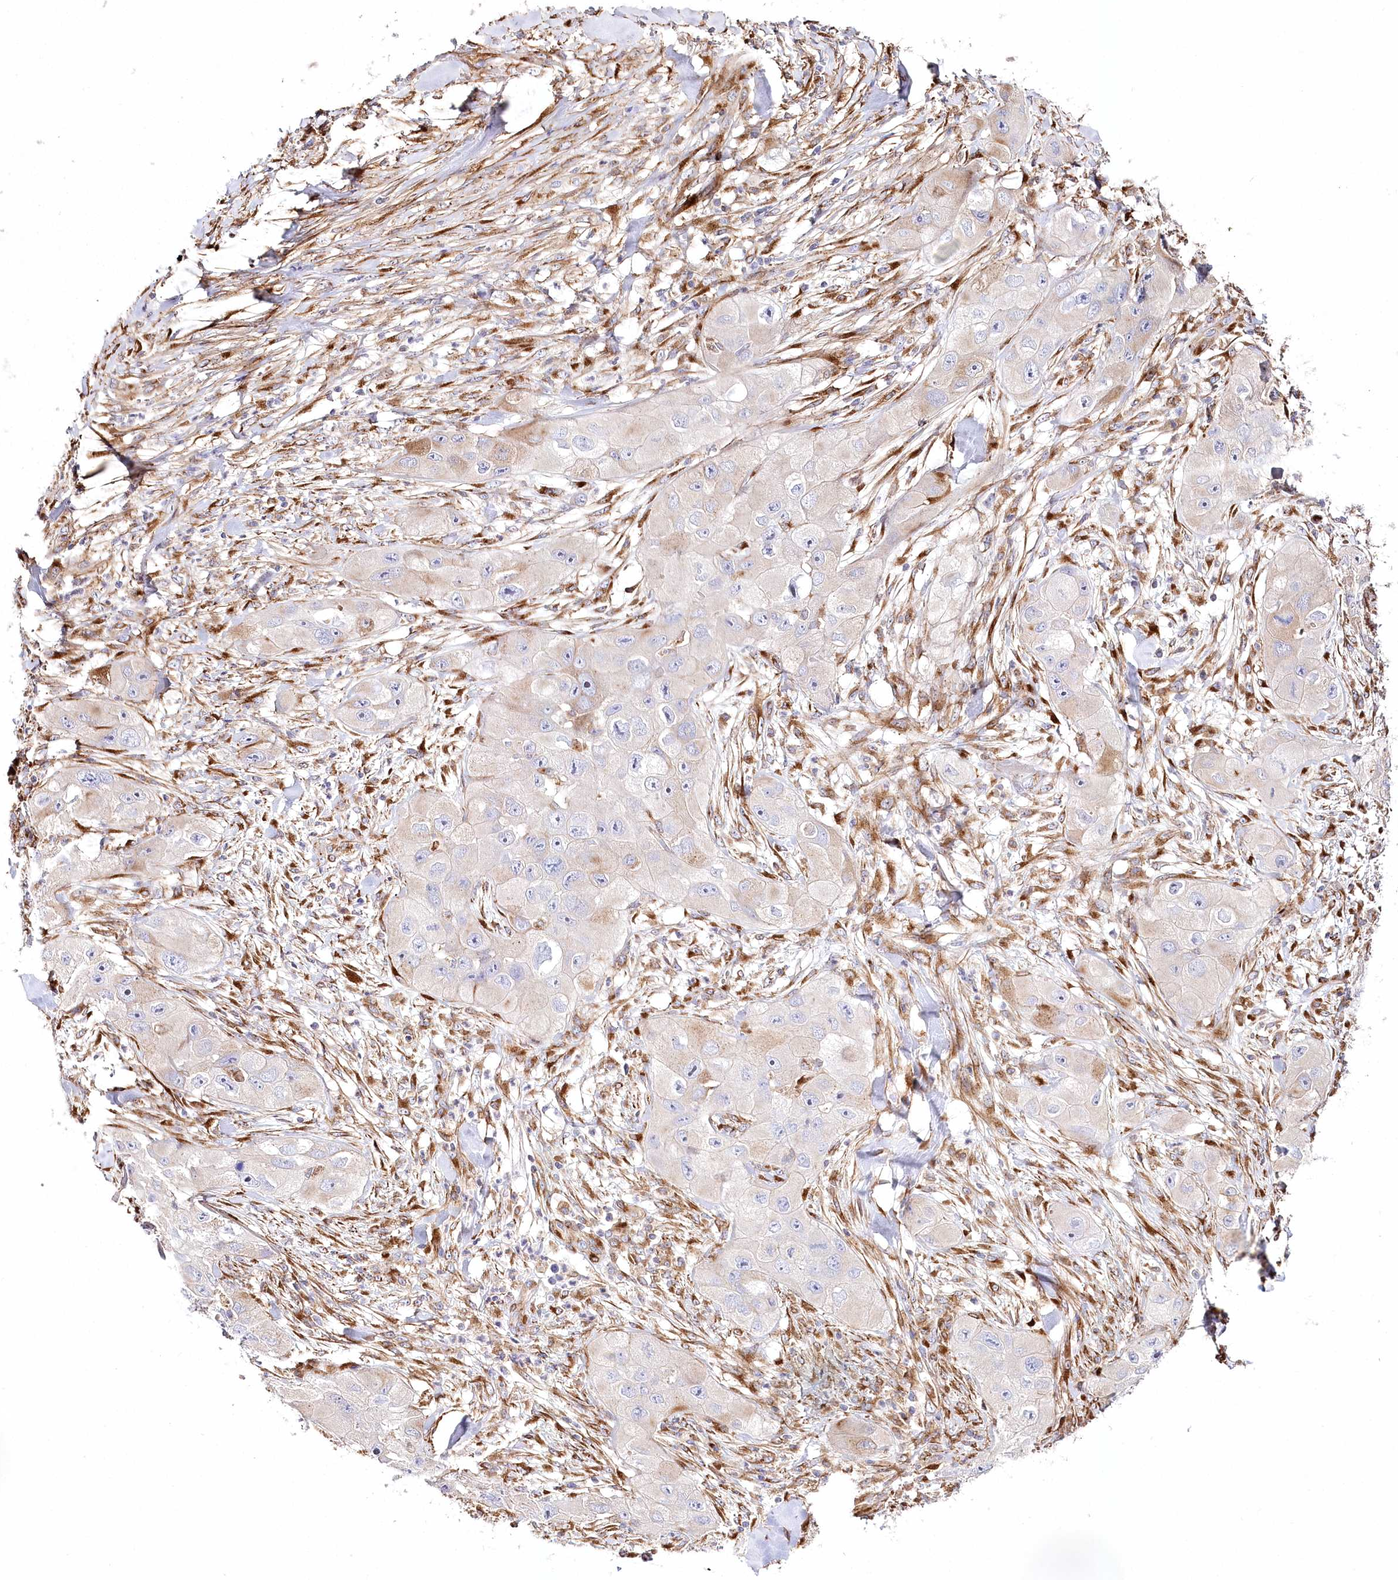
{"staining": {"intensity": "moderate", "quantity": "<25%", "location": "cytoplasmic/membranous"}, "tissue": "skin cancer", "cell_type": "Tumor cells", "image_type": "cancer", "snomed": [{"axis": "morphology", "description": "Squamous cell carcinoma, NOS"}, {"axis": "topography", "description": "Skin"}, {"axis": "topography", "description": "Subcutis"}], "caption": "A histopathology image of squamous cell carcinoma (skin) stained for a protein shows moderate cytoplasmic/membranous brown staining in tumor cells.", "gene": "ABRAXAS2", "patient": {"sex": "male", "age": 73}}